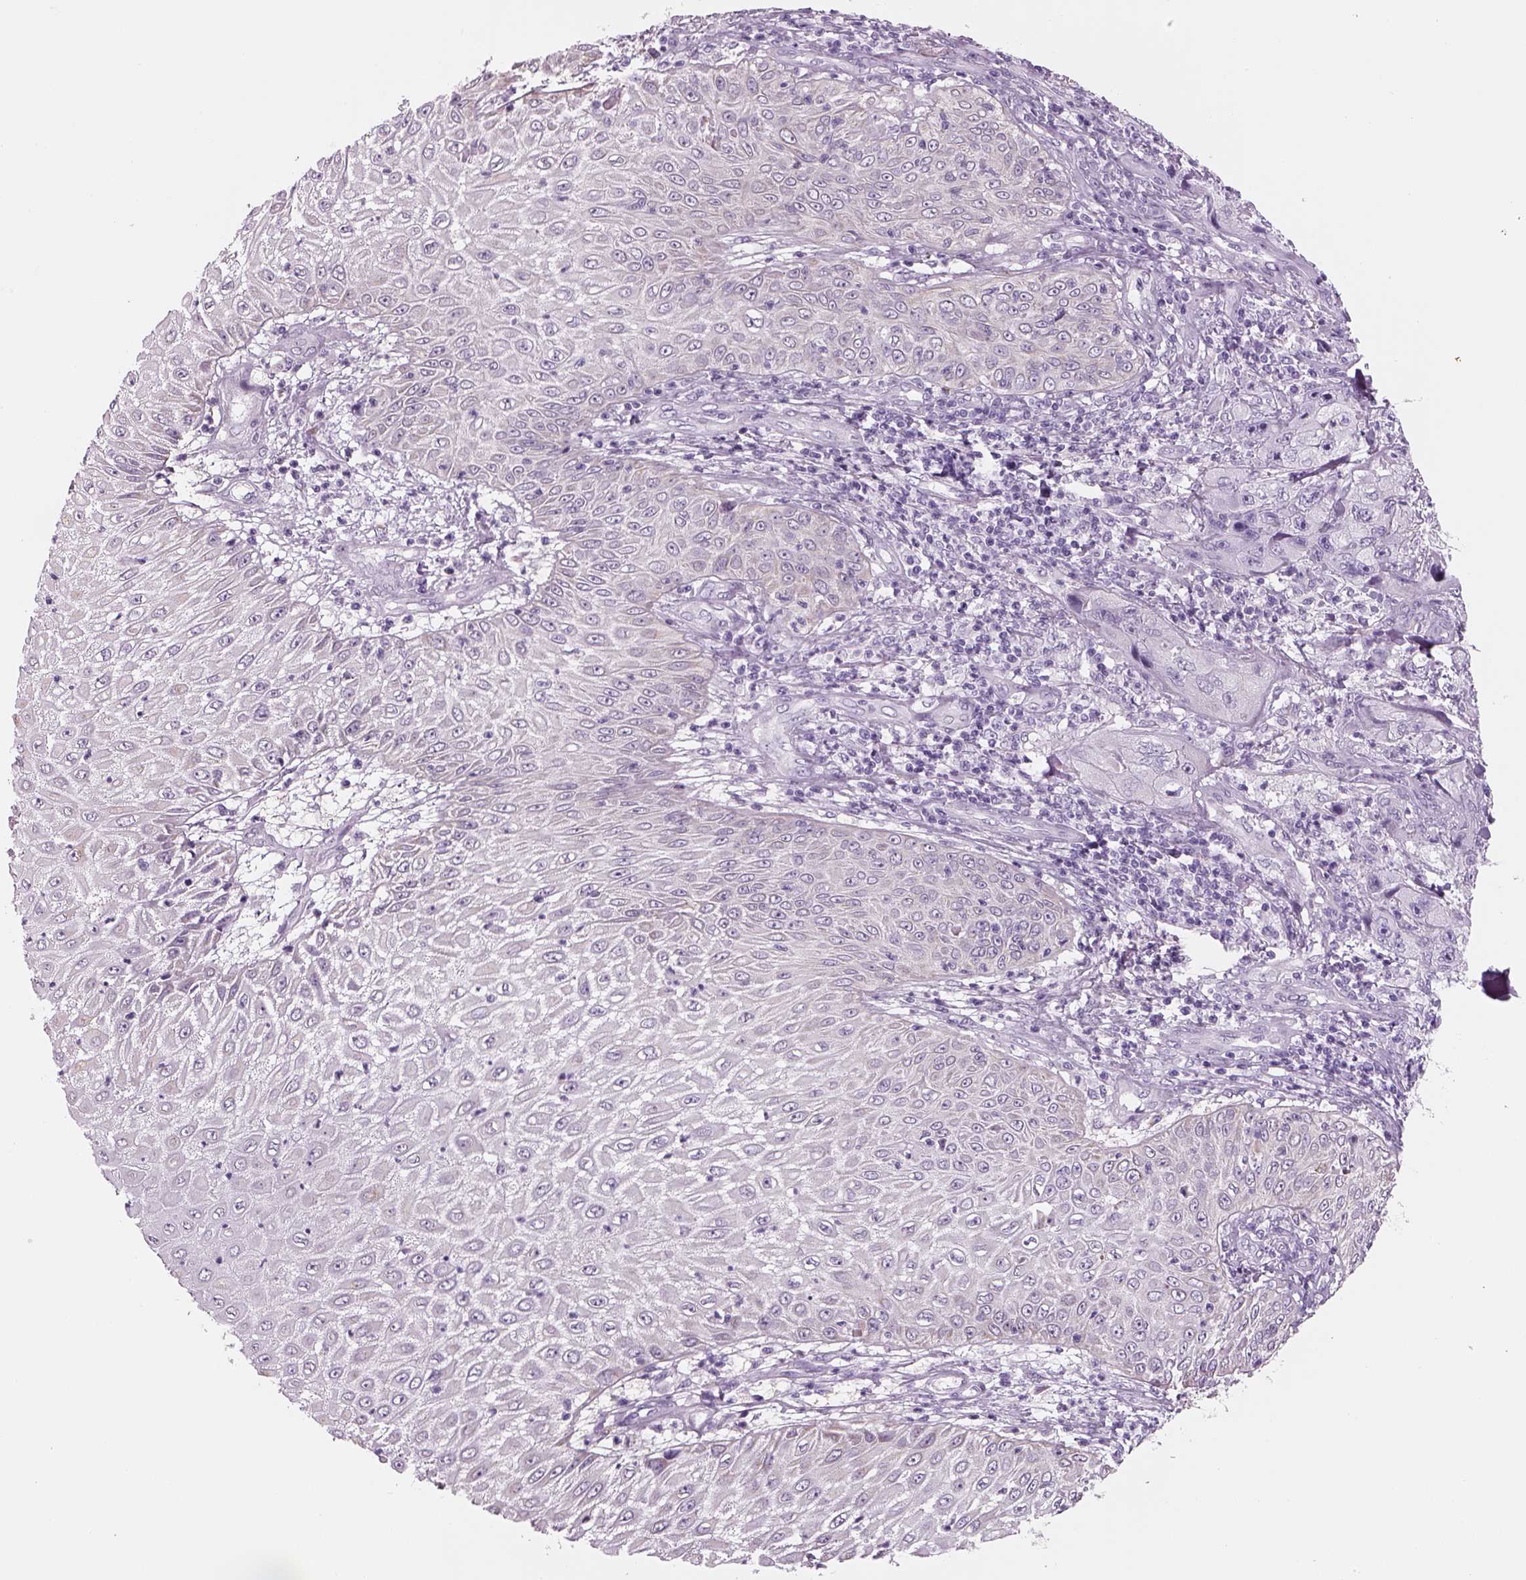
{"staining": {"intensity": "negative", "quantity": "none", "location": "none"}, "tissue": "skin cancer", "cell_type": "Tumor cells", "image_type": "cancer", "snomed": [{"axis": "morphology", "description": "Squamous cell carcinoma, NOS"}, {"axis": "topography", "description": "Skin"}, {"axis": "topography", "description": "Subcutis"}], "caption": "This is an immunohistochemistry (IHC) image of skin cancer. There is no positivity in tumor cells.", "gene": "KCNMB4", "patient": {"sex": "male", "age": 73}}